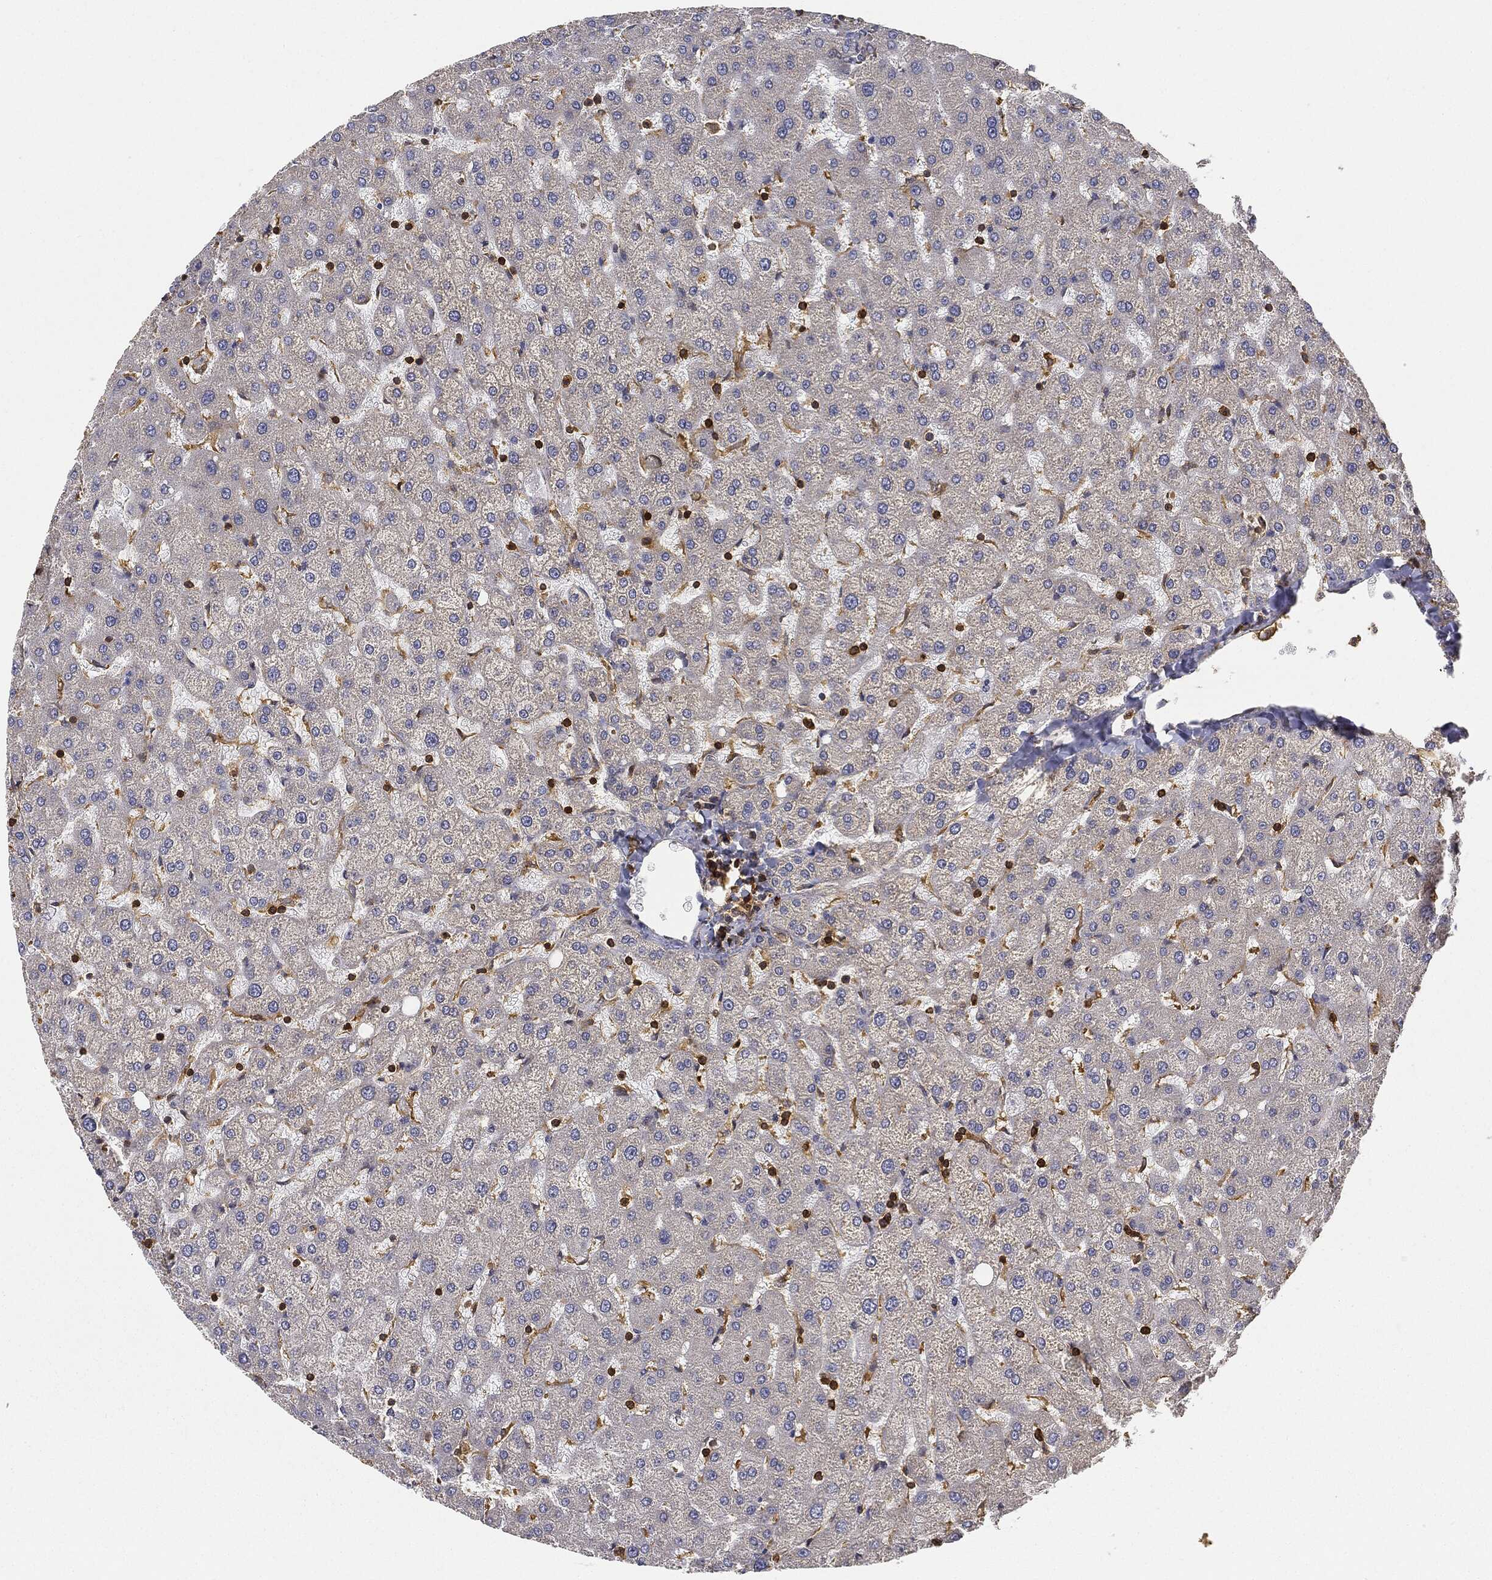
{"staining": {"intensity": "negative", "quantity": "none", "location": "none"}, "tissue": "liver", "cell_type": "Cholangiocytes", "image_type": "normal", "snomed": [{"axis": "morphology", "description": "Normal tissue, NOS"}, {"axis": "topography", "description": "Liver"}], "caption": "Immunohistochemistry (IHC) micrograph of benign liver: human liver stained with DAB (3,3'-diaminobenzidine) shows no significant protein staining in cholangiocytes.", "gene": "WDR1", "patient": {"sex": "female", "age": 50}}